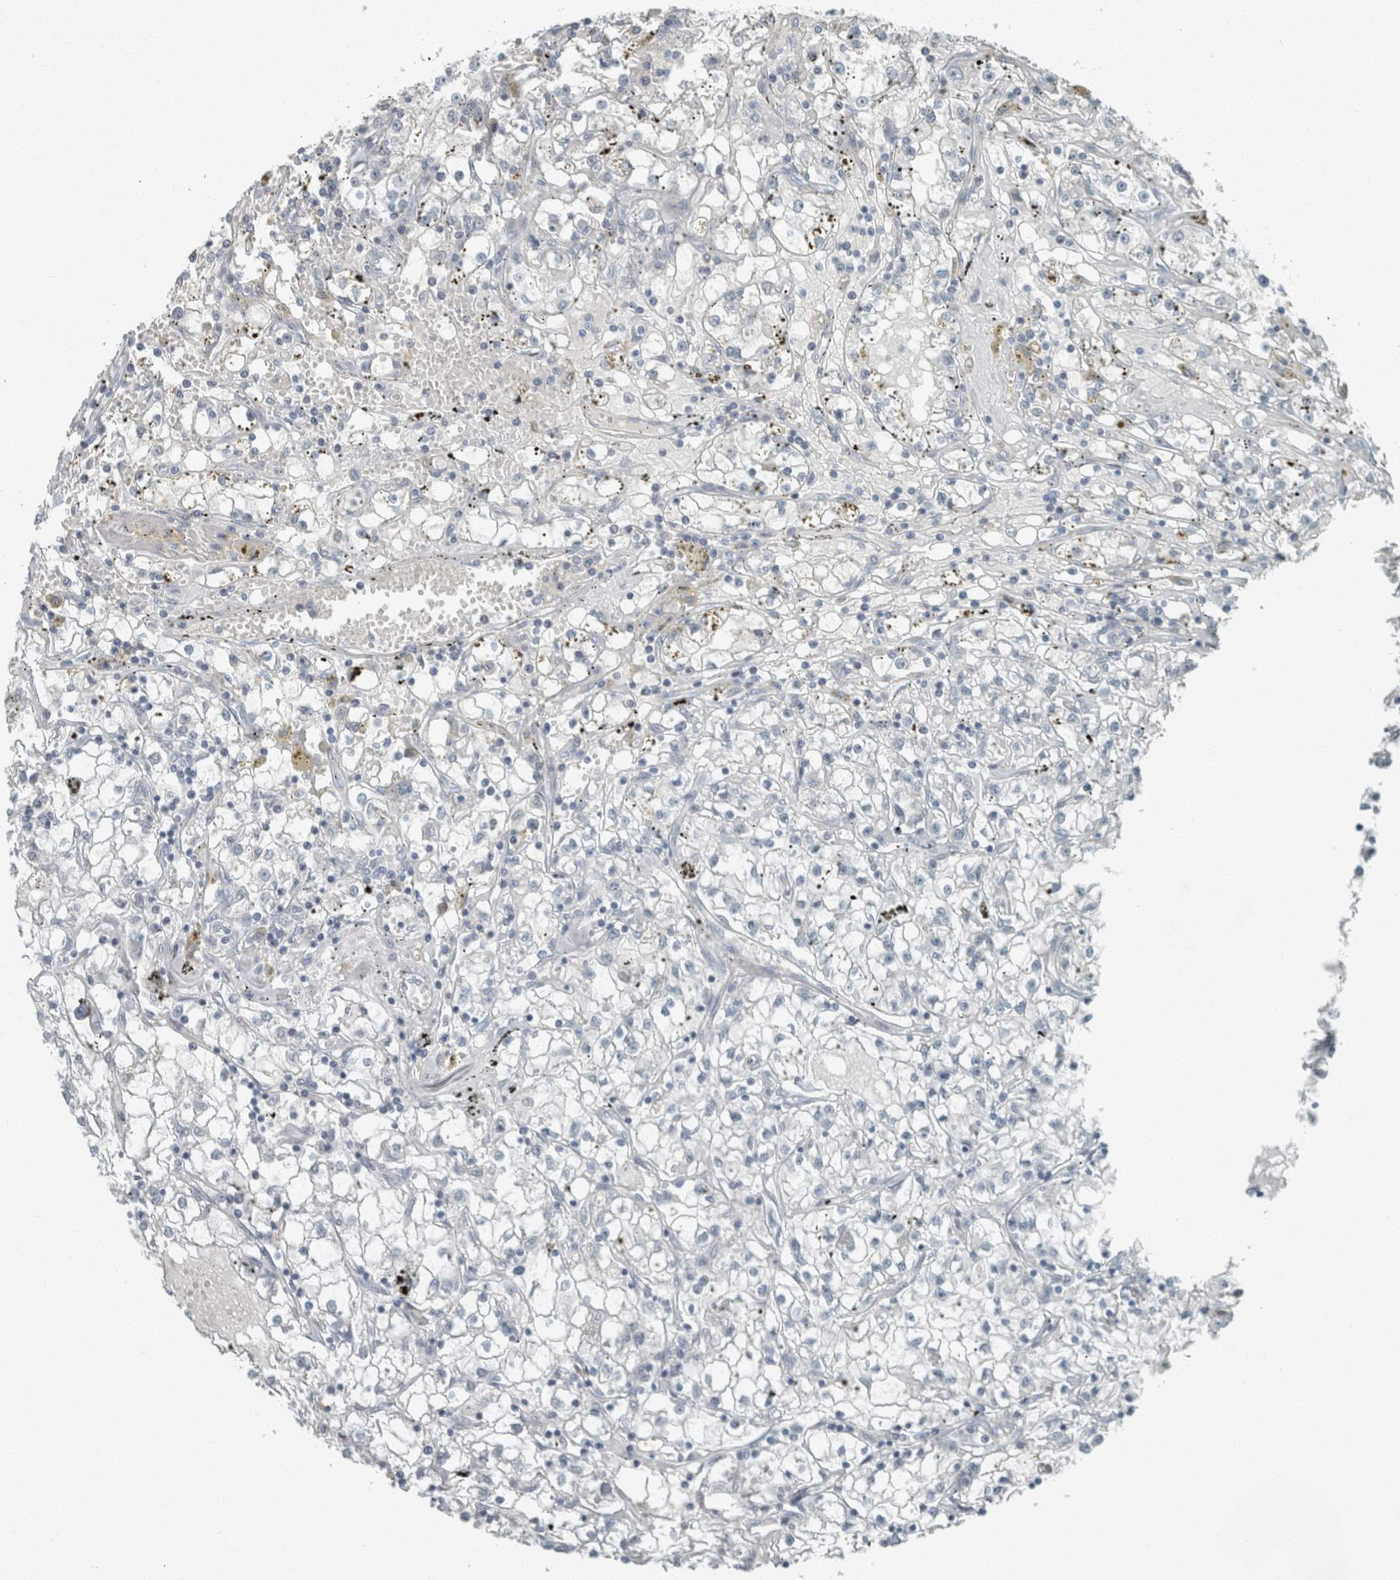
{"staining": {"intensity": "negative", "quantity": "none", "location": "none"}, "tissue": "renal cancer", "cell_type": "Tumor cells", "image_type": "cancer", "snomed": [{"axis": "morphology", "description": "Adenocarcinoma, NOS"}, {"axis": "topography", "description": "Kidney"}], "caption": "Human renal cancer (adenocarcinoma) stained for a protein using immunohistochemistry shows no staining in tumor cells.", "gene": "CHL1", "patient": {"sex": "male", "age": 56}}